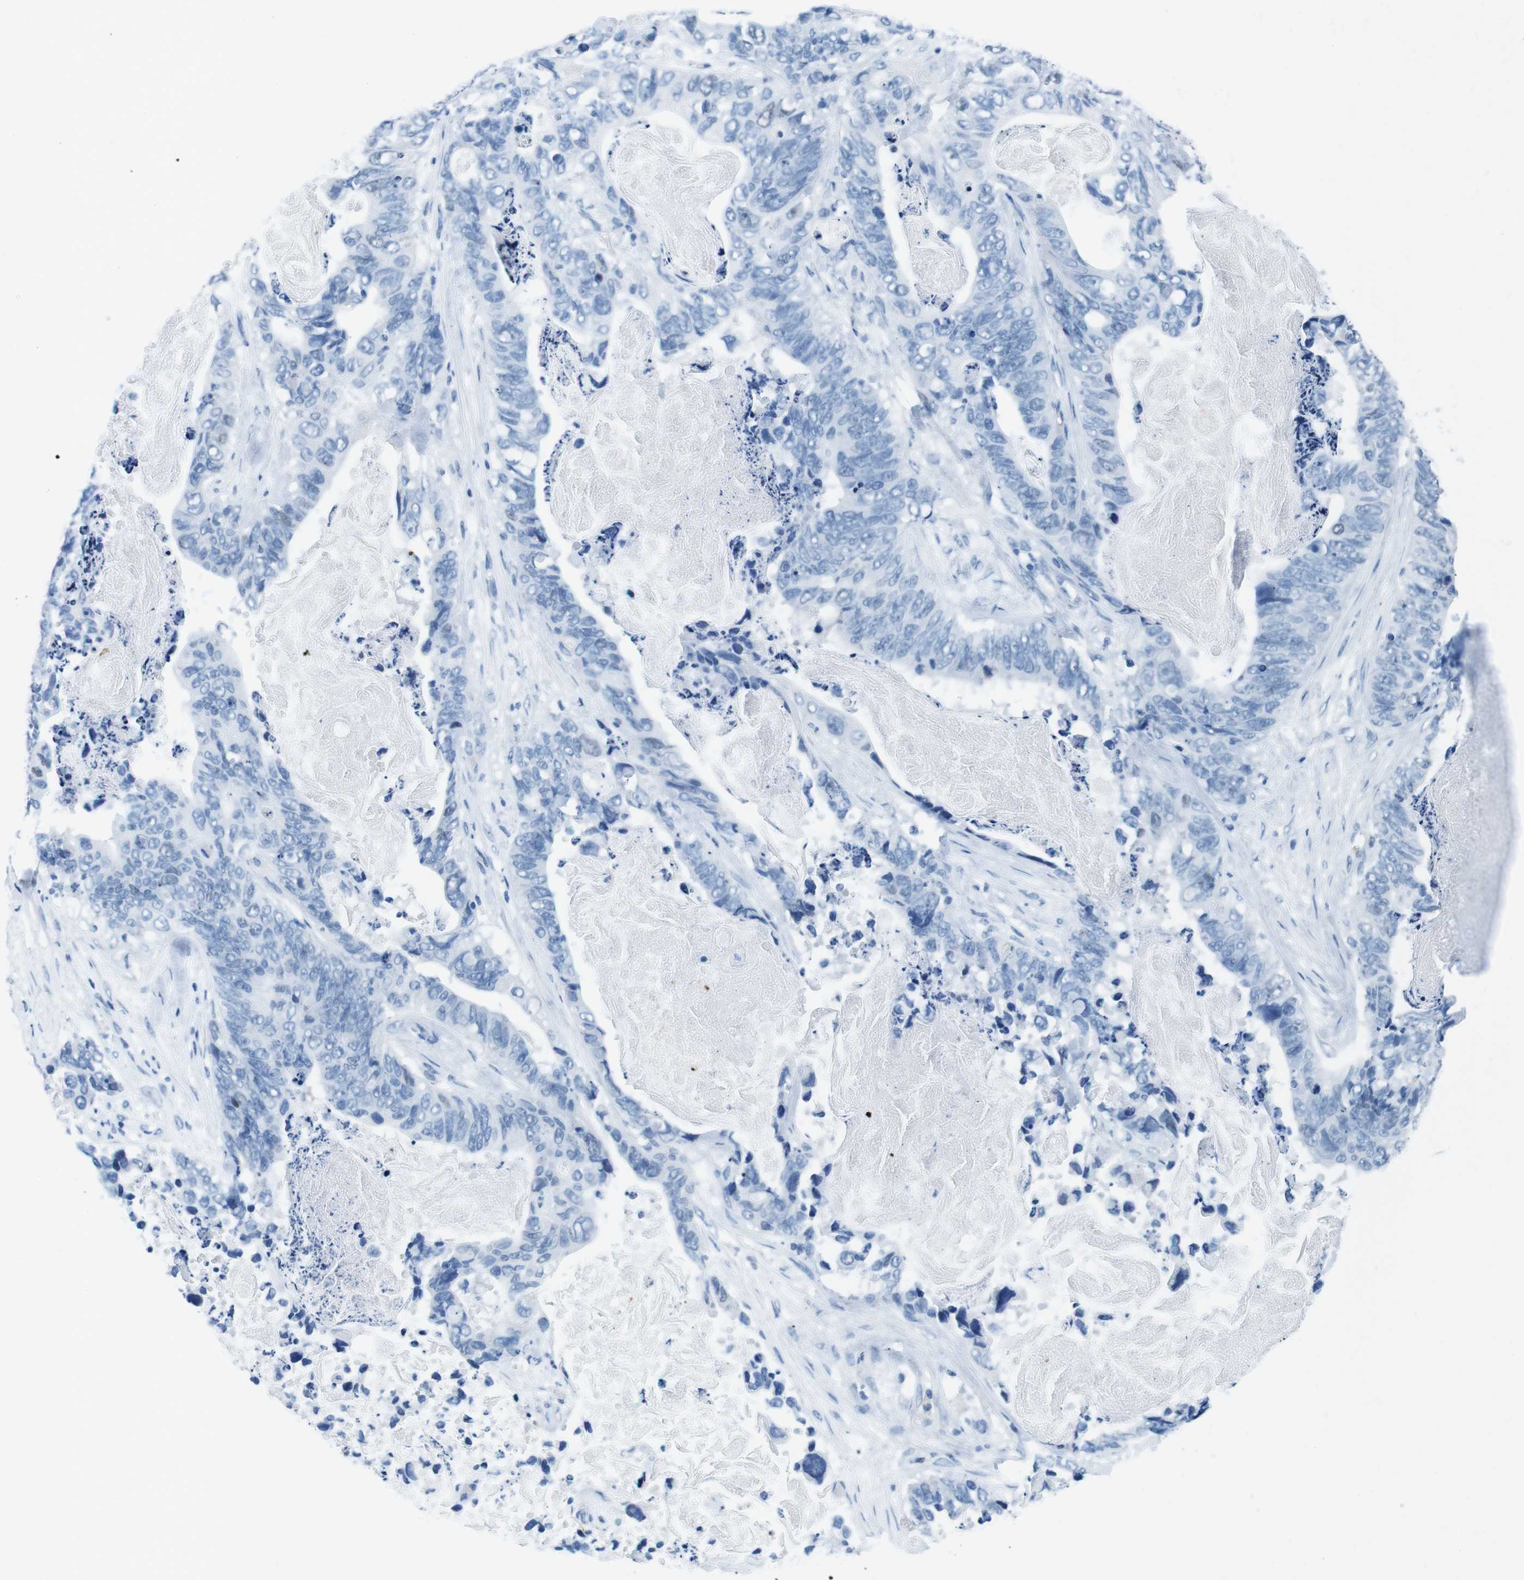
{"staining": {"intensity": "negative", "quantity": "none", "location": "none"}, "tissue": "stomach cancer", "cell_type": "Tumor cells", "image_type": "cancer", "snomed": [{"axis": "morphology", "description": "Adenocarcinoma, NOS"}, {"axis": "topography", "description": "Stomach"}], "caption": "Immunohistochemistry histopathology image of stomach cancer (adenocarcinoma) stained for a protein (brown), which shows no positivity in tumor cells.", "gene": "CTAG1B", "patient": {"sex": "female", "age": 89}}